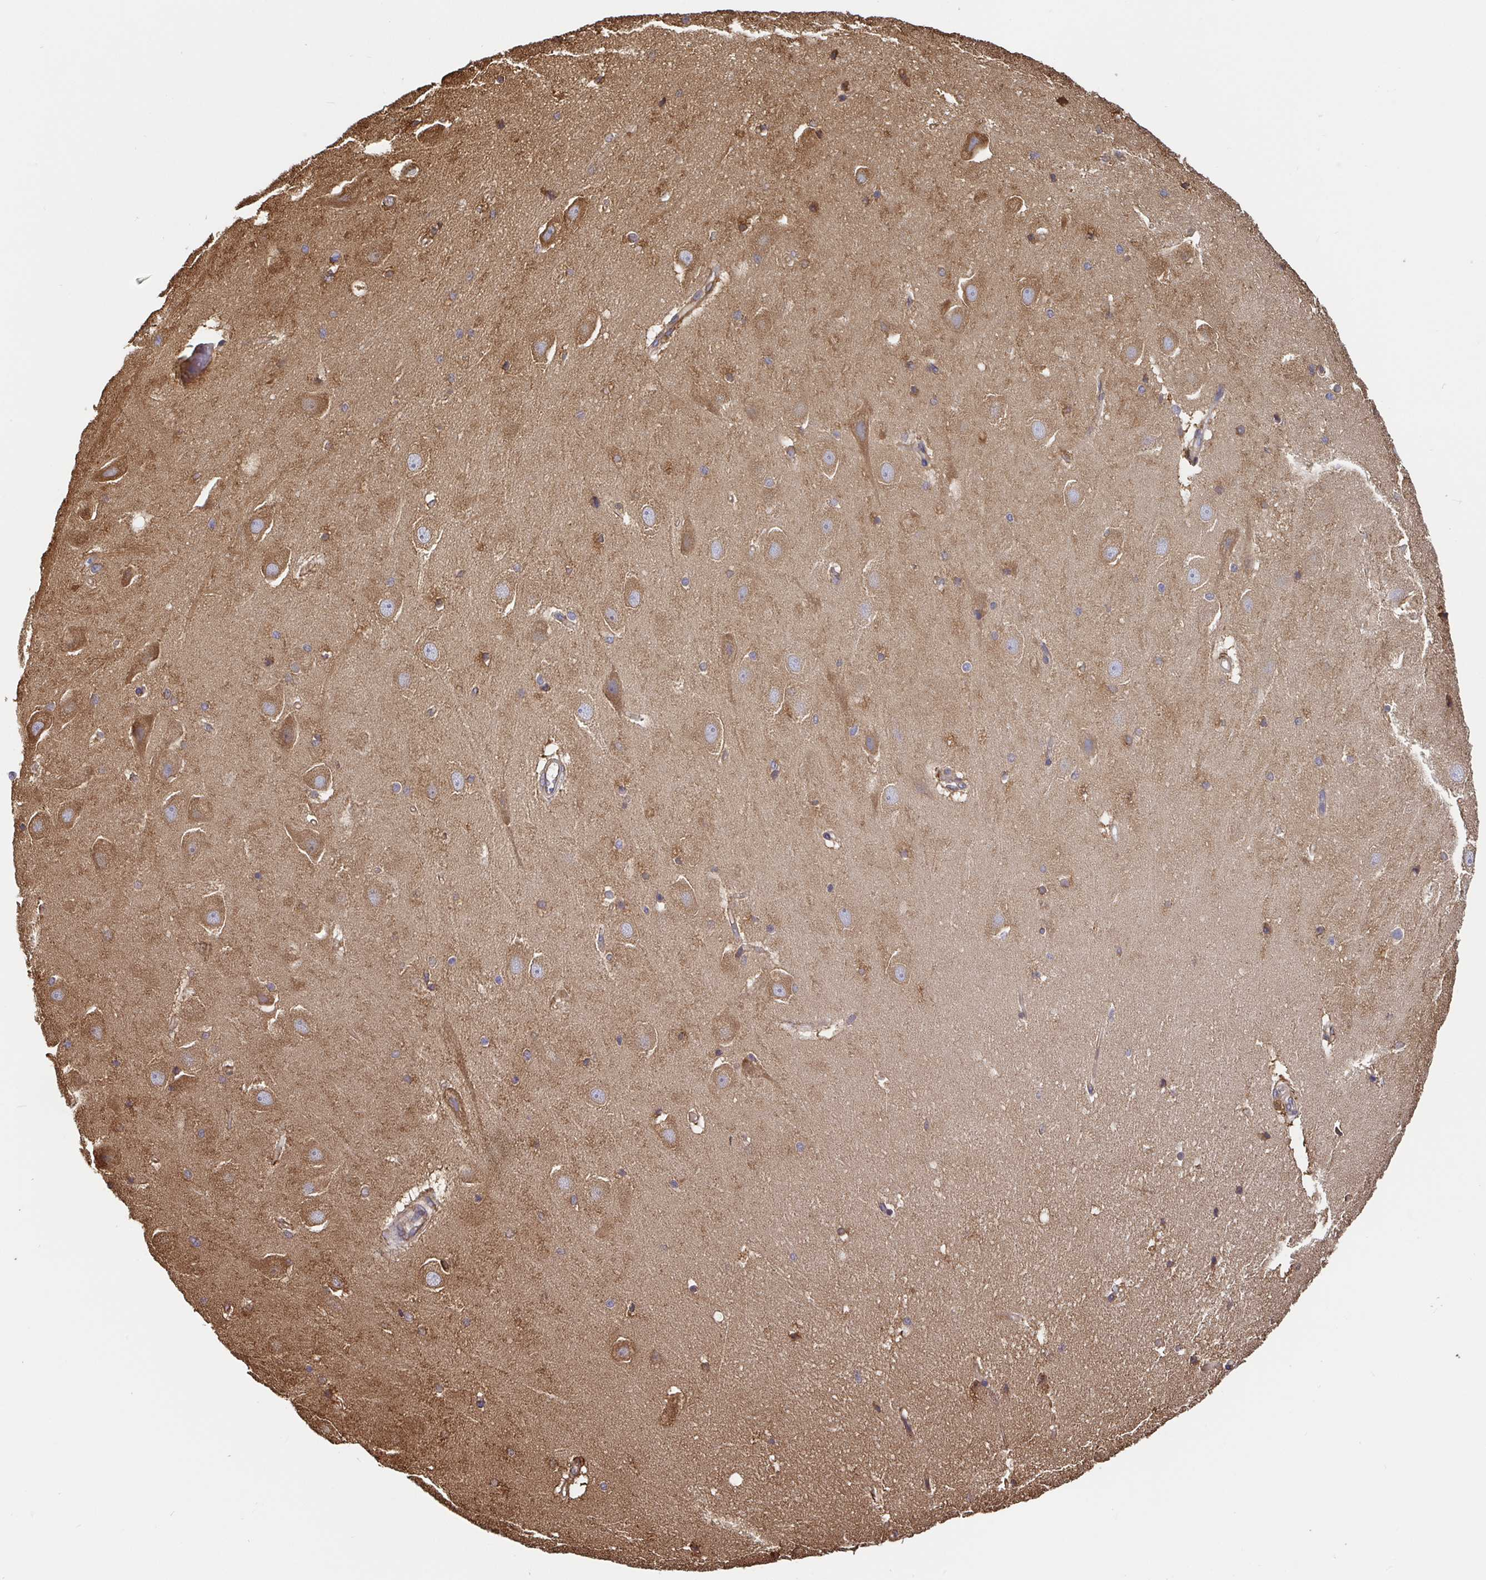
{"staining": {"intensity": "moderate", "quantity": "<25%", "location": "cytoplasmic/membranous"}, "tissue": "hippocampus", "cell_type": "Glial cells", "image_type": "normal", "snomed": [{"axis": "morphology", "description": "Normal tissue, NOS"}, {"axis": "topography", "description": "Hippocampus"}], "caption": "IHC of normal human hippocampus demonstrates low levels of moderate cytoplasmic/membranous staining in about <25% of glial cells. (DAB (3,3'-diaminobenzidine) IHC, brown staining for protein, blue staining for nuclei).", "gene": "MAOA", "patient": {"sex": "male", "age": 63}}